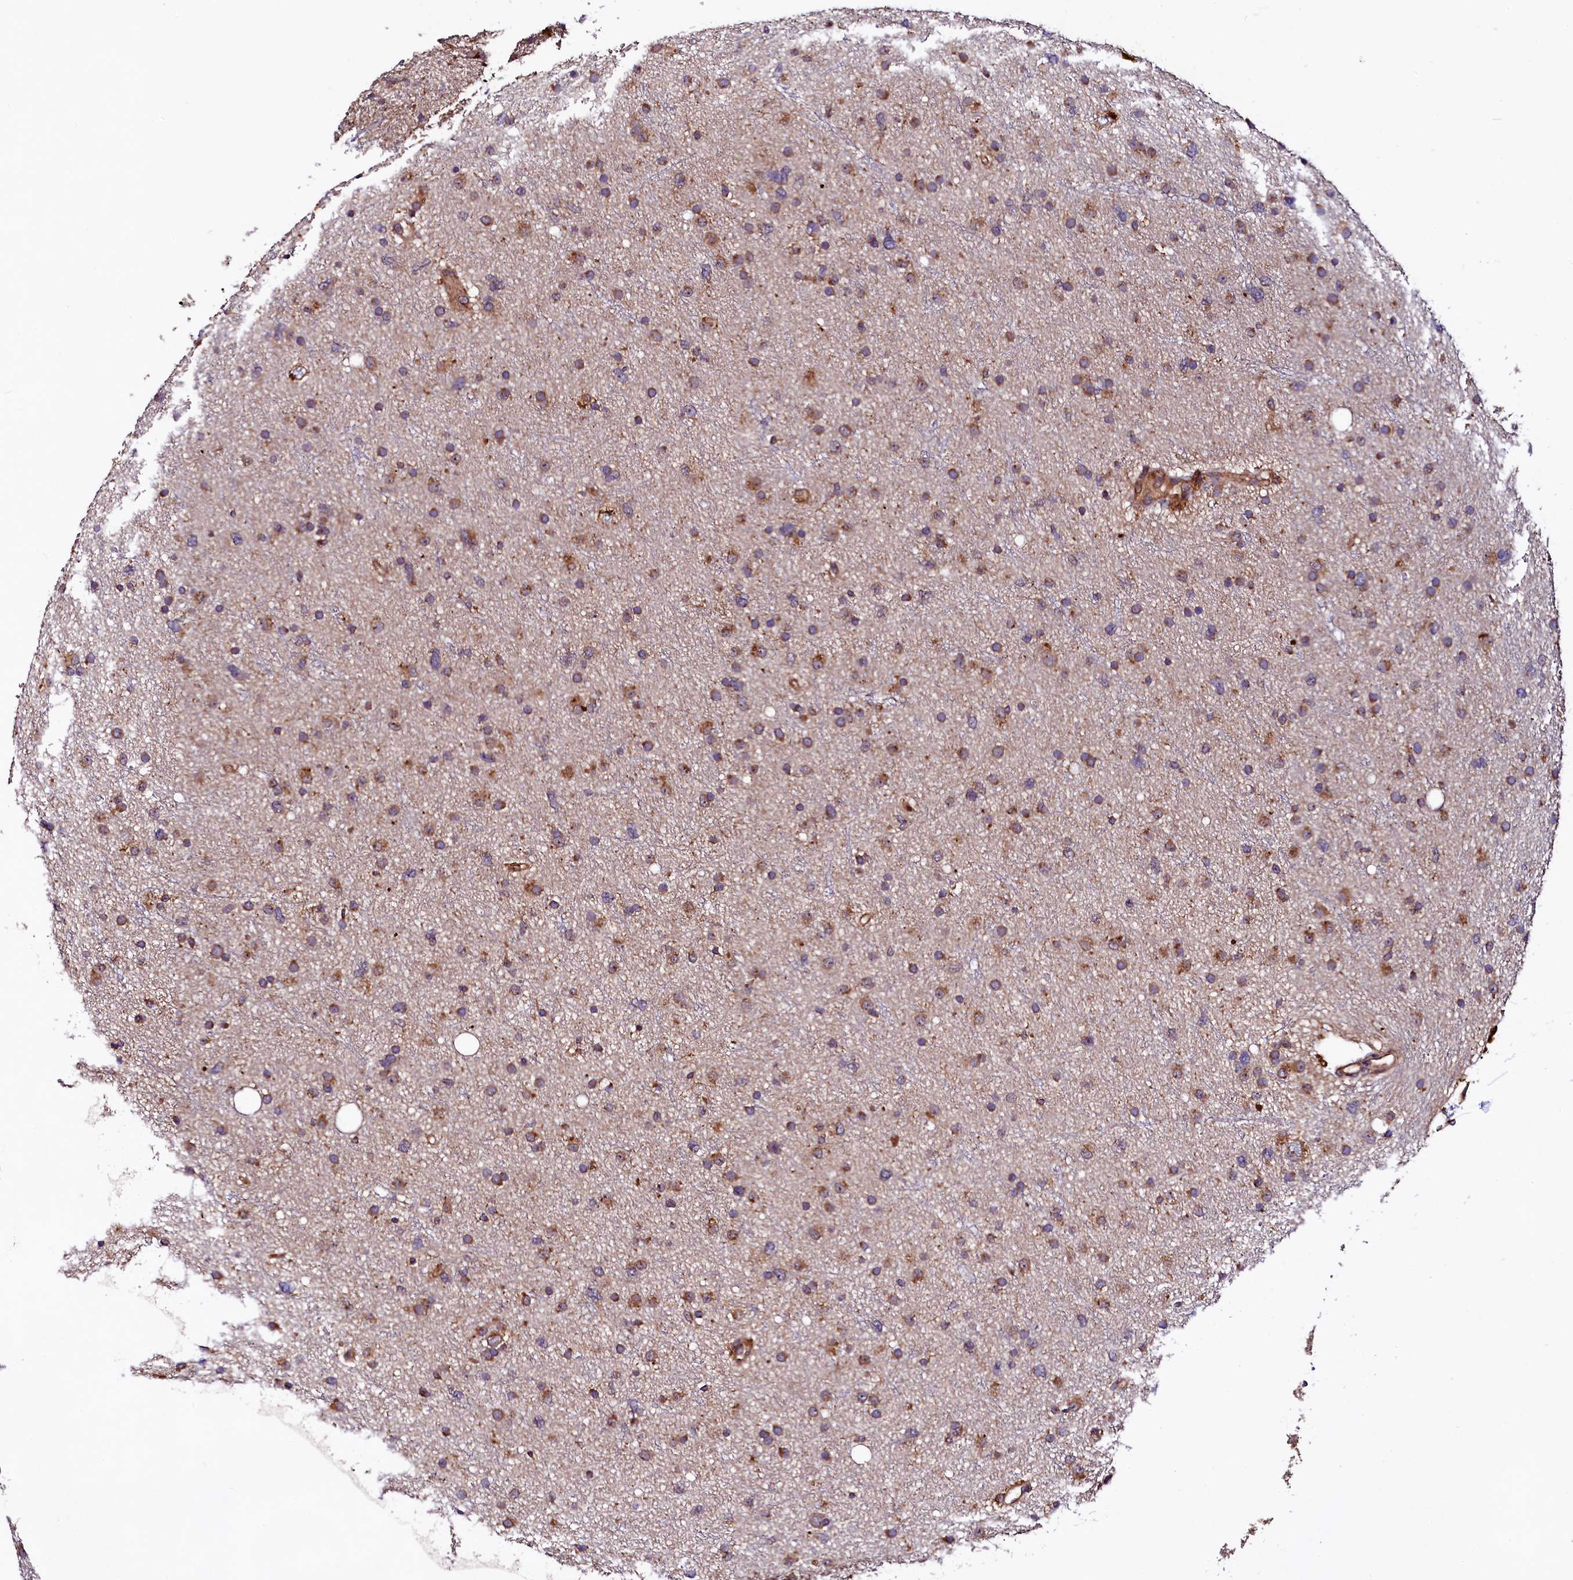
{"staining": {"intensity": "moderate", "quantity": ">75%", "location": "cytoplasmic/membranous"}, "tissue": "glioma", "cell_type": "Tumor cells", "image_type": "cancer", "snomed": [{"axis": "morphology", "description": "Glioma, malignant, Low grade"}, {"axis": "topography", "description": "Cerebral cortex"}], "caption": "There is medium levels of moderate cytoplasmic/membranous staining in tumor cells of low-grade glioma (malignant), as demonstrated by immunohistochemical staining (brown color).", "gene": "VPS35", "patient": {"sex": "female", "age": 39}}